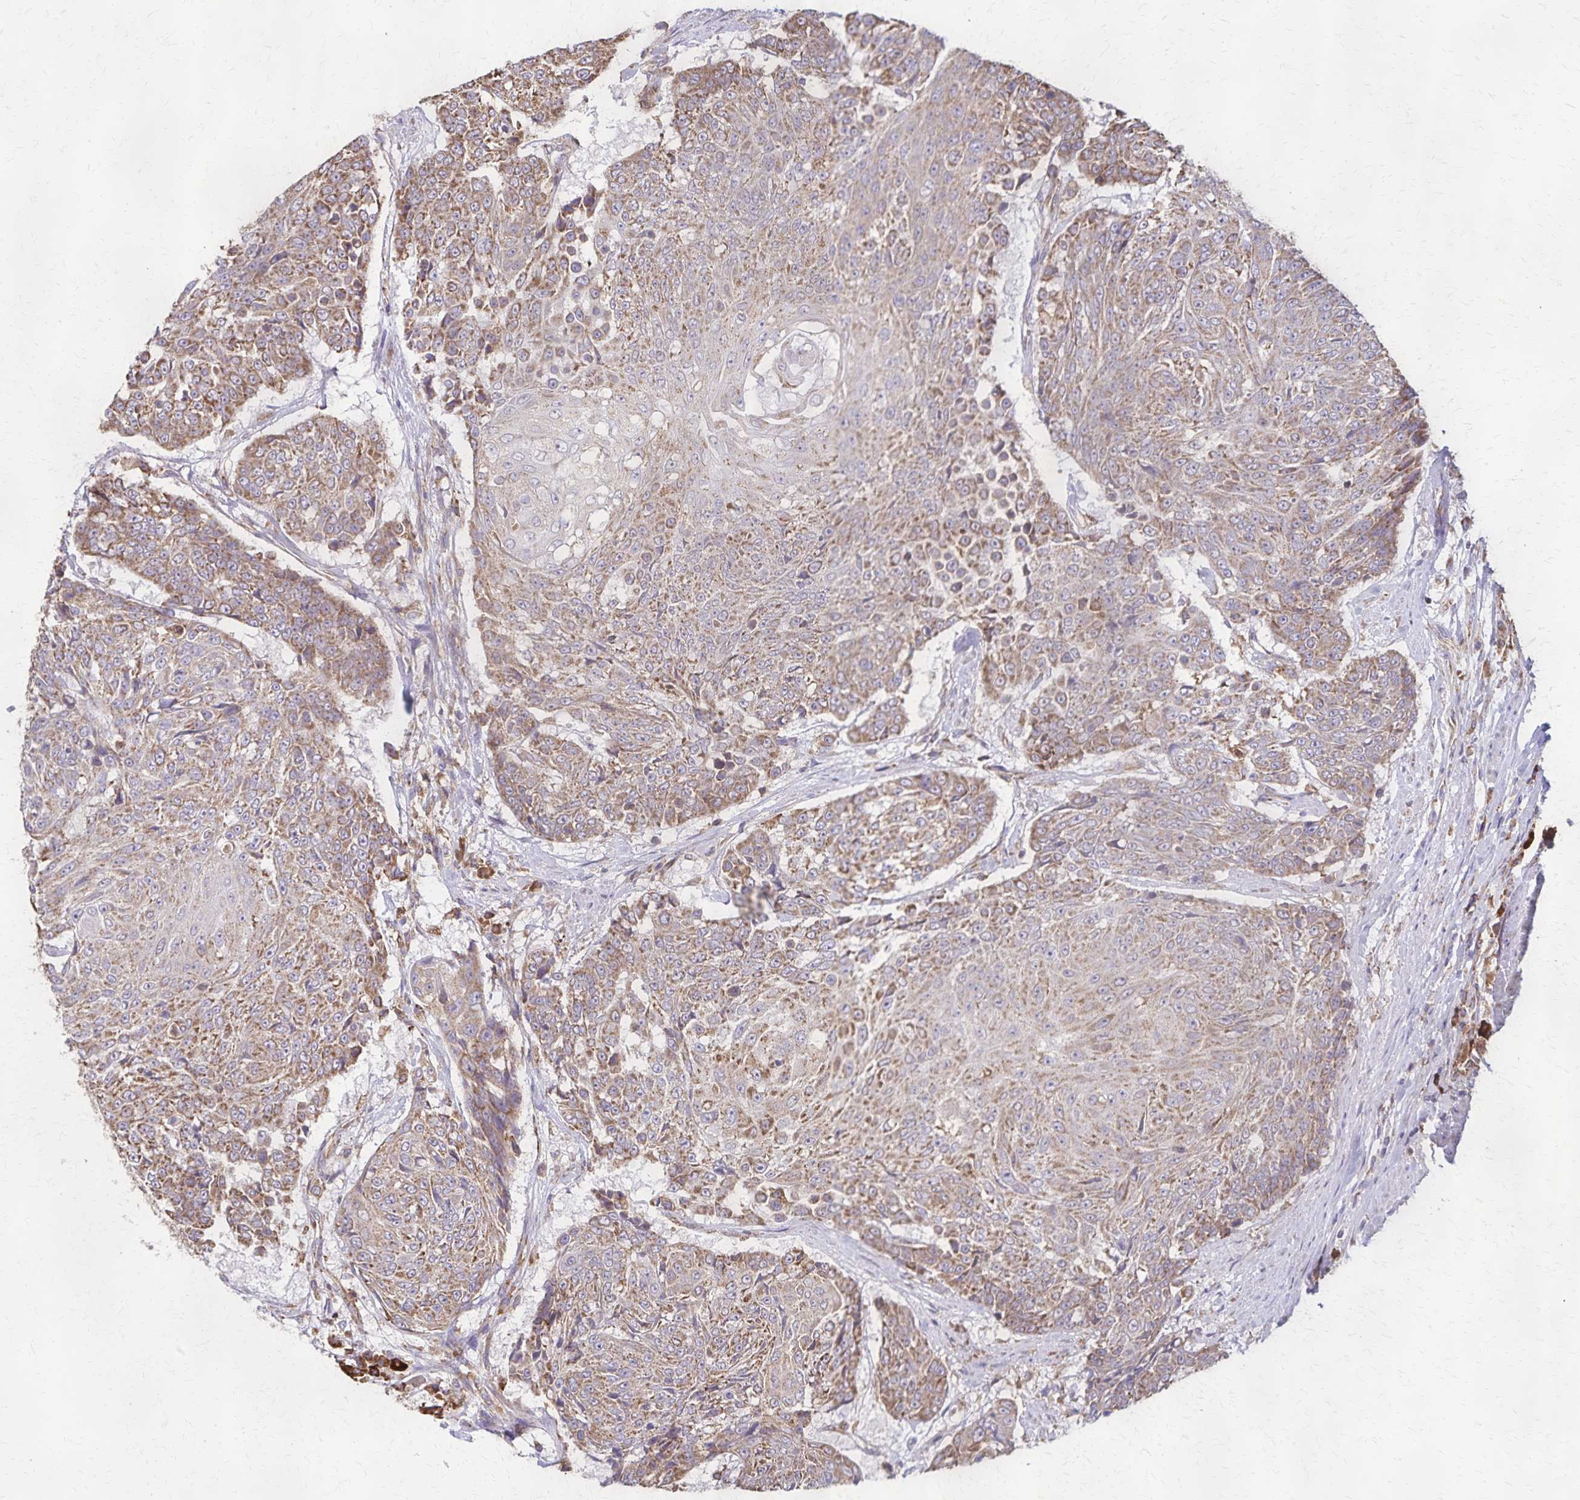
{"staining": {"intensity": "moderate", "quantity": ">75%", "location": "cytoplasmic/membranous"}, "tissue": "urothelial cancer", "cell_type": "Tumor cells", "image_type": "cancer", "snomed": [{"axis": "morphology", "description": "Urothelial carcinoma, High grade"}, {"axis": "topography", "description": "Urinary bladder"}], "caption": "This photomicrograph shows high-grade urothelial carcinoma stained with immunohistochemistry to label a protein in brown. The cytoplasmic/membranous of tumor cells show moderate positivity for the protein. Nuclei are counter-stained blue.", "gene": "RNF10", "patient": {"sex": "female", "age": 63}}